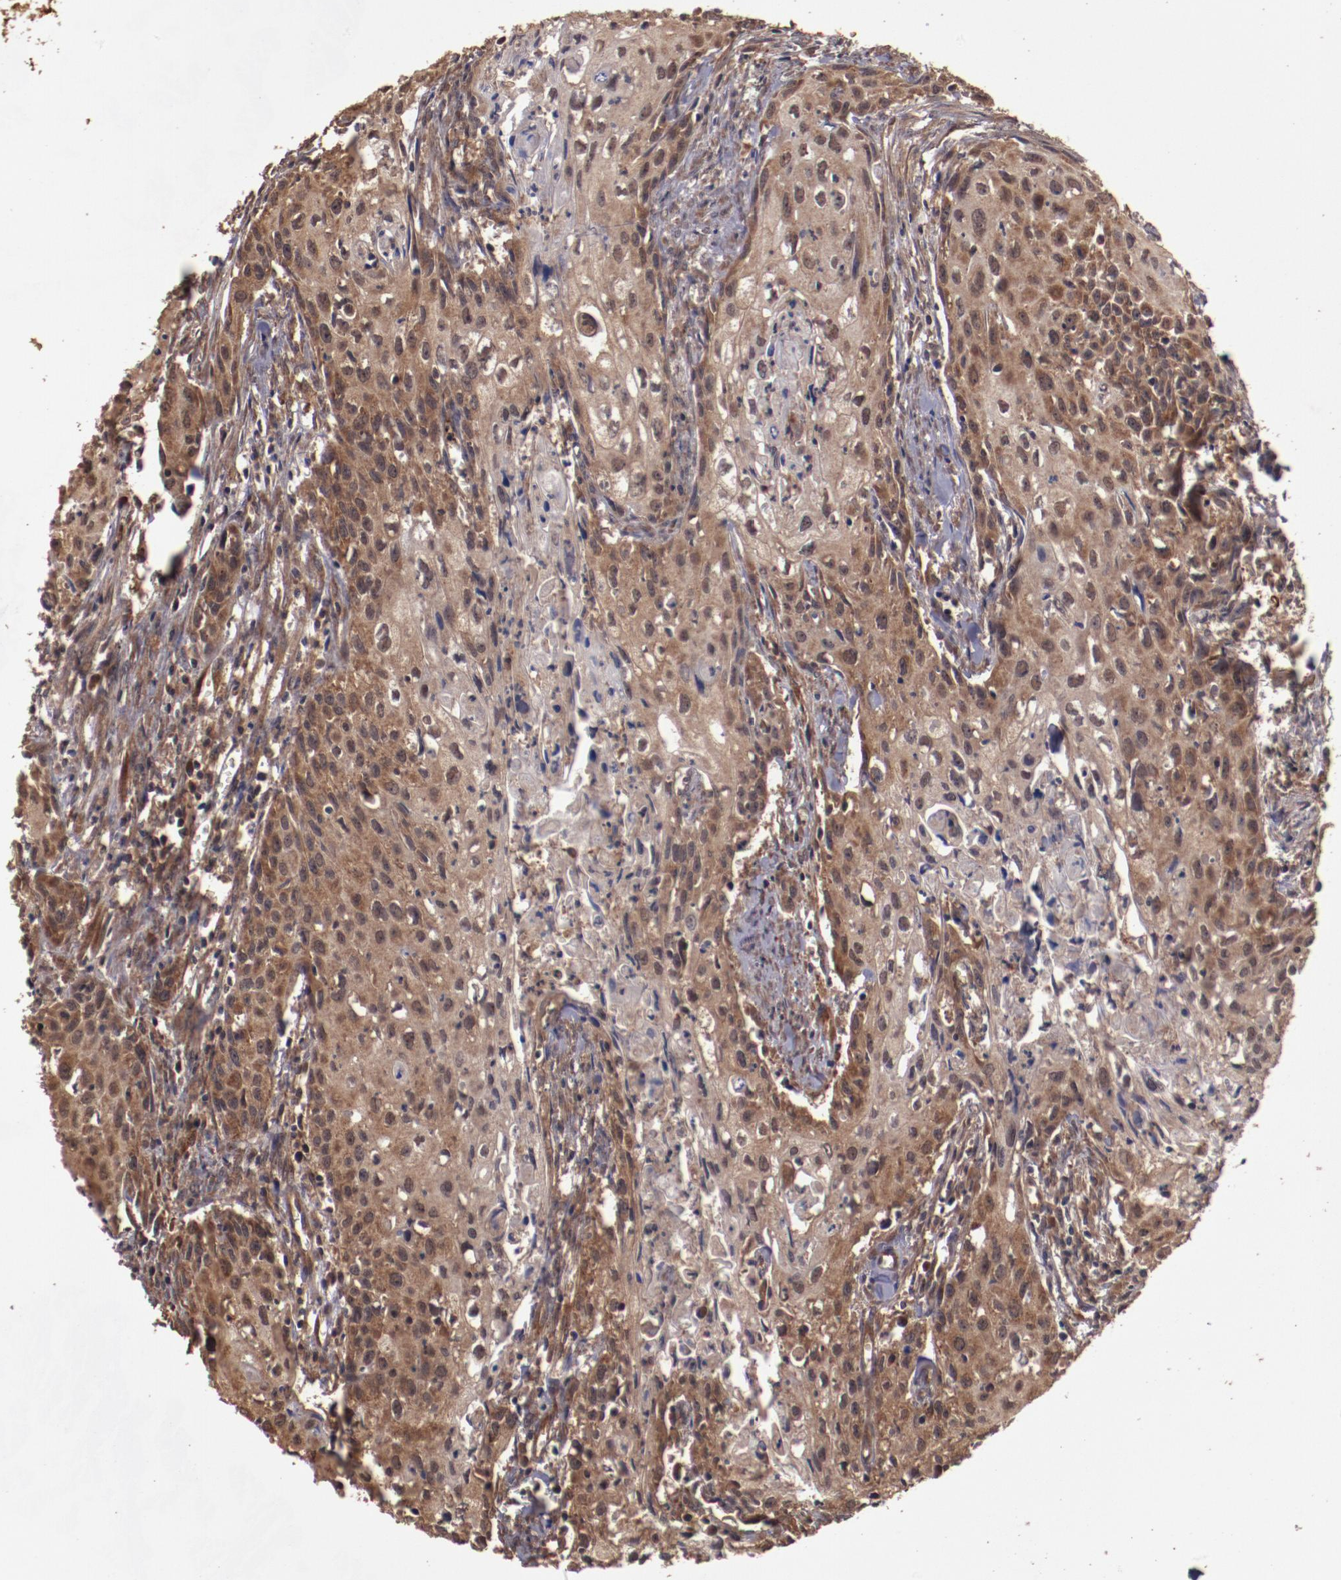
{"staining": {"intensity": "strong", "quantity": ">75%", "location": "cytoplasmic/membranous"}, "tissue": "urothelial cancer", "cell_type": "Tumor cells", "image_type": "cancer", "snomed": [{"axis": "morphology", "description": "Urothelial carcinoma, High grade"}, {"axis": "topography", "description": "Urinary bladder"}], "caption": "Urothelial cancer stained with a protein marker demonstrates strong staining in tumor cells.", "gene": "TXNDC16", "patient": {"sex": "male", "age": 54}}